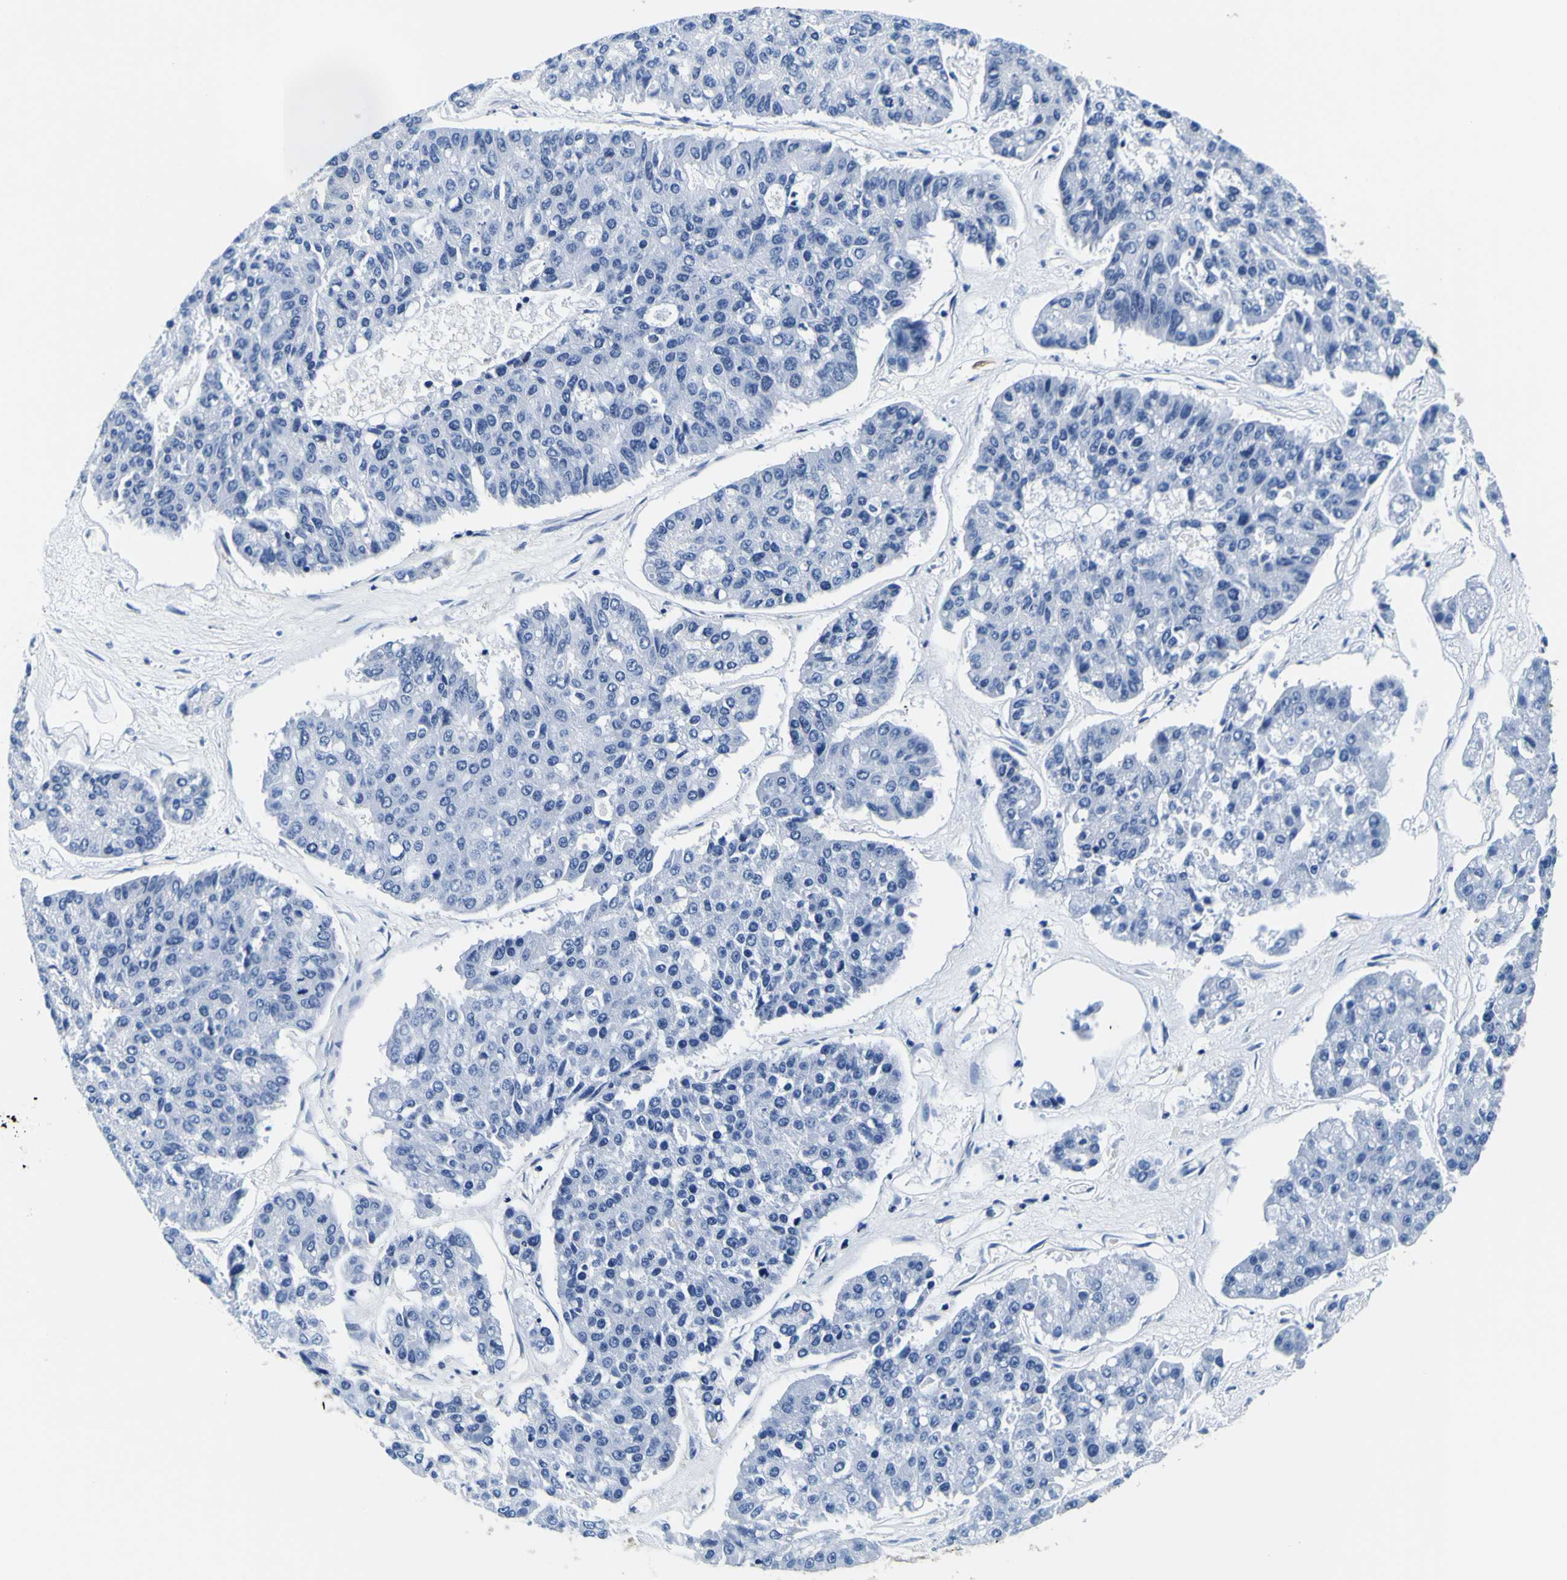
{"staining": {"intensity": "negative", "quantity": "none", "location": "none"}, "tissue": "pancreatic cancer", "cell_type": "Tumor cells", "image_type": "cancer", "snomed": [{"axis": "morphology", "description": "Adenocarcinoma, NOS"}, {"axis": "topography", "description": "Pancreas"}], "caption": "Histopathology image shows no protein positivity in tumor cells of pancreatic cancer (adenocarcinoma) tissue.", "gene": "TUBA1B", "patient": {"sex": "male", "age": 50}}